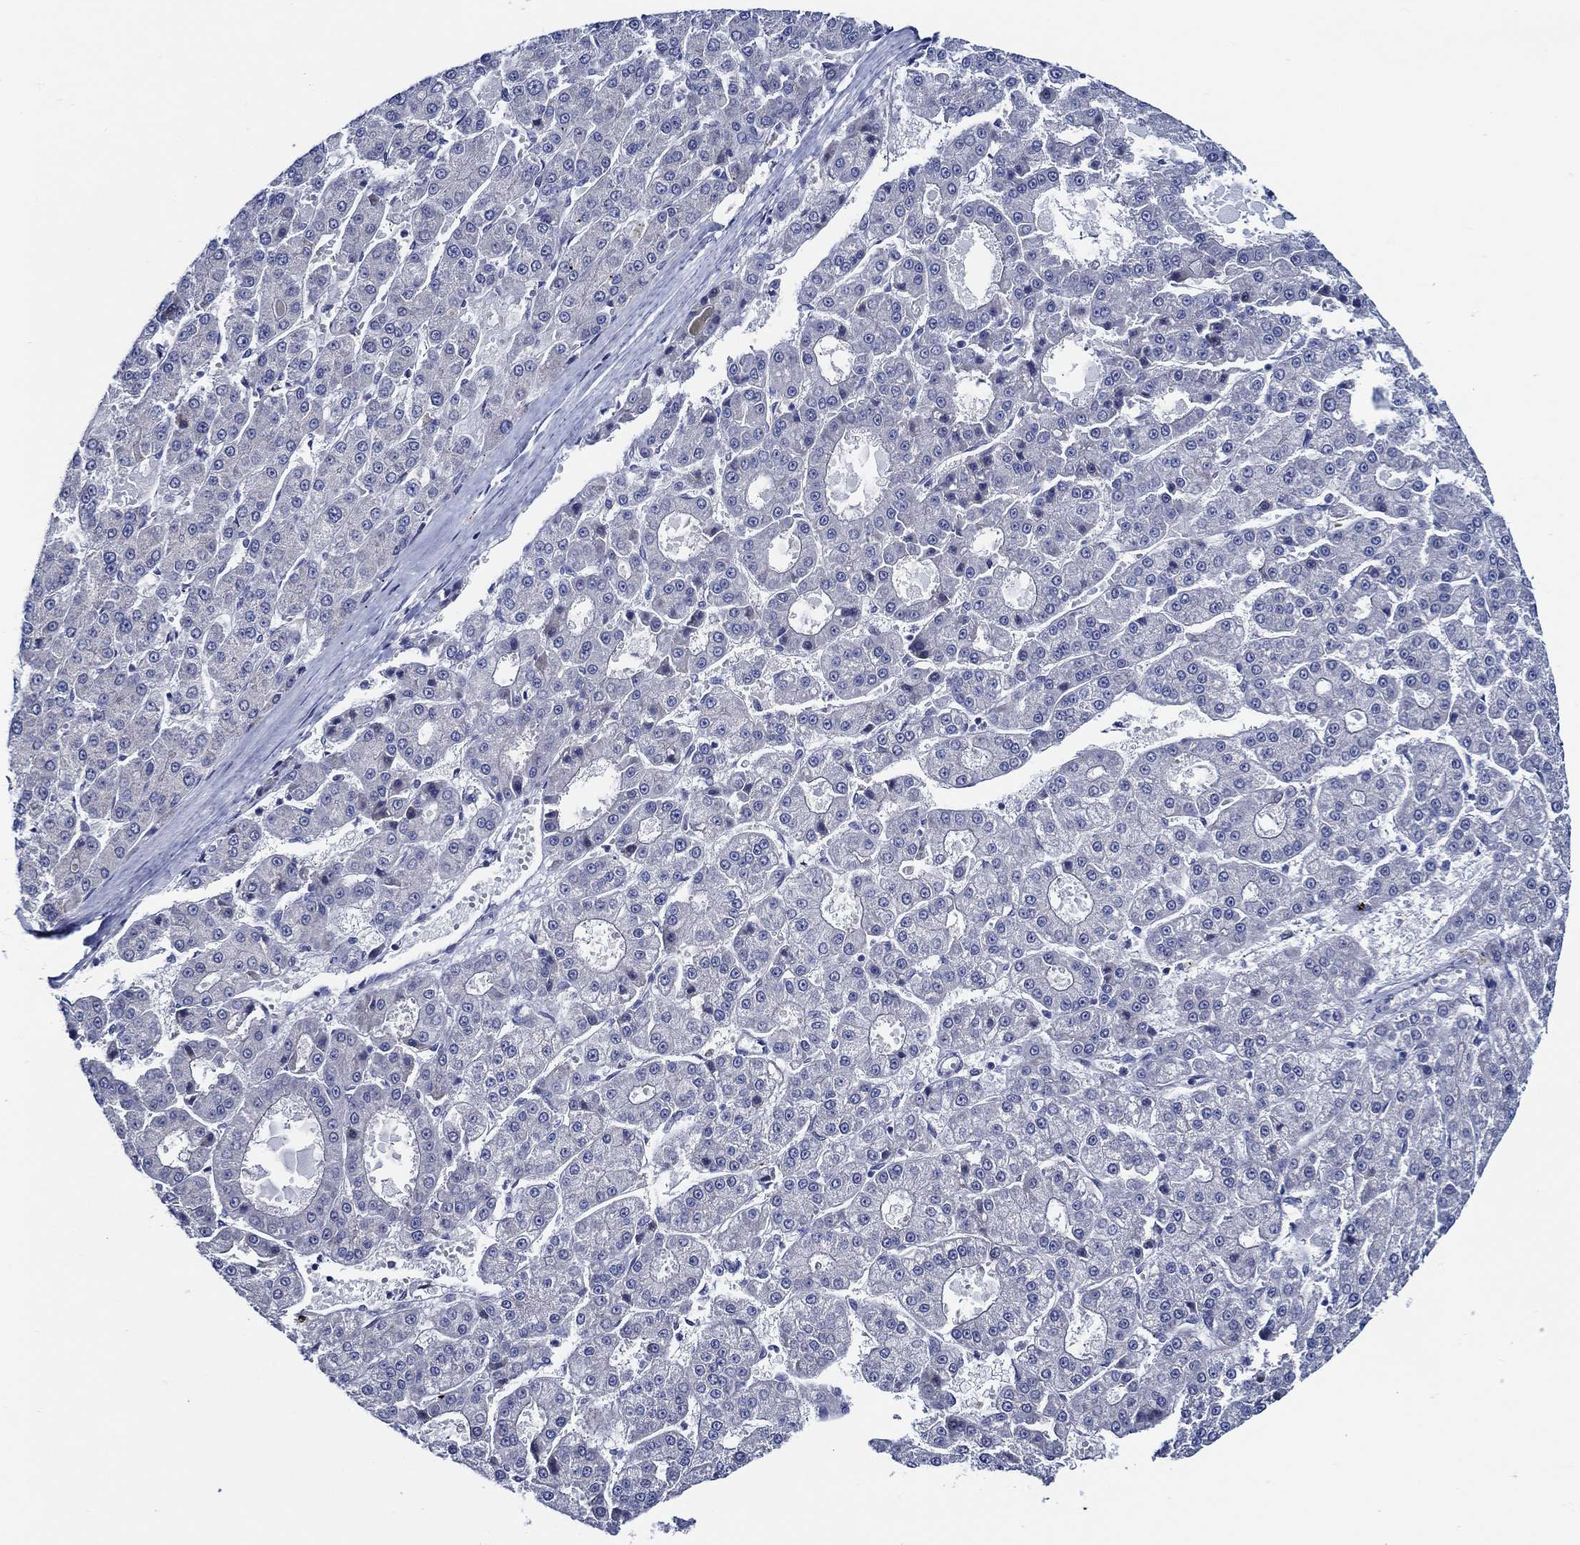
{"staining": {"intensity": "negative", "quantity": "none", "location": "none"}, "tissue": "liver cancer", "cell_type": "Tumor cells", "image_type": "cancer", "snomed": [{"axis": "morphology", "description": "Carcinoma, Hepatocellular, NOS"}, {"axis": "topography", "description": "Liver"}], "caption": "Tumor cells show no significant staining in liver cancer (hepatocellular carcinoma).", "gene": "C8orf48", "patient": {"sex": "male", "age": 70}}